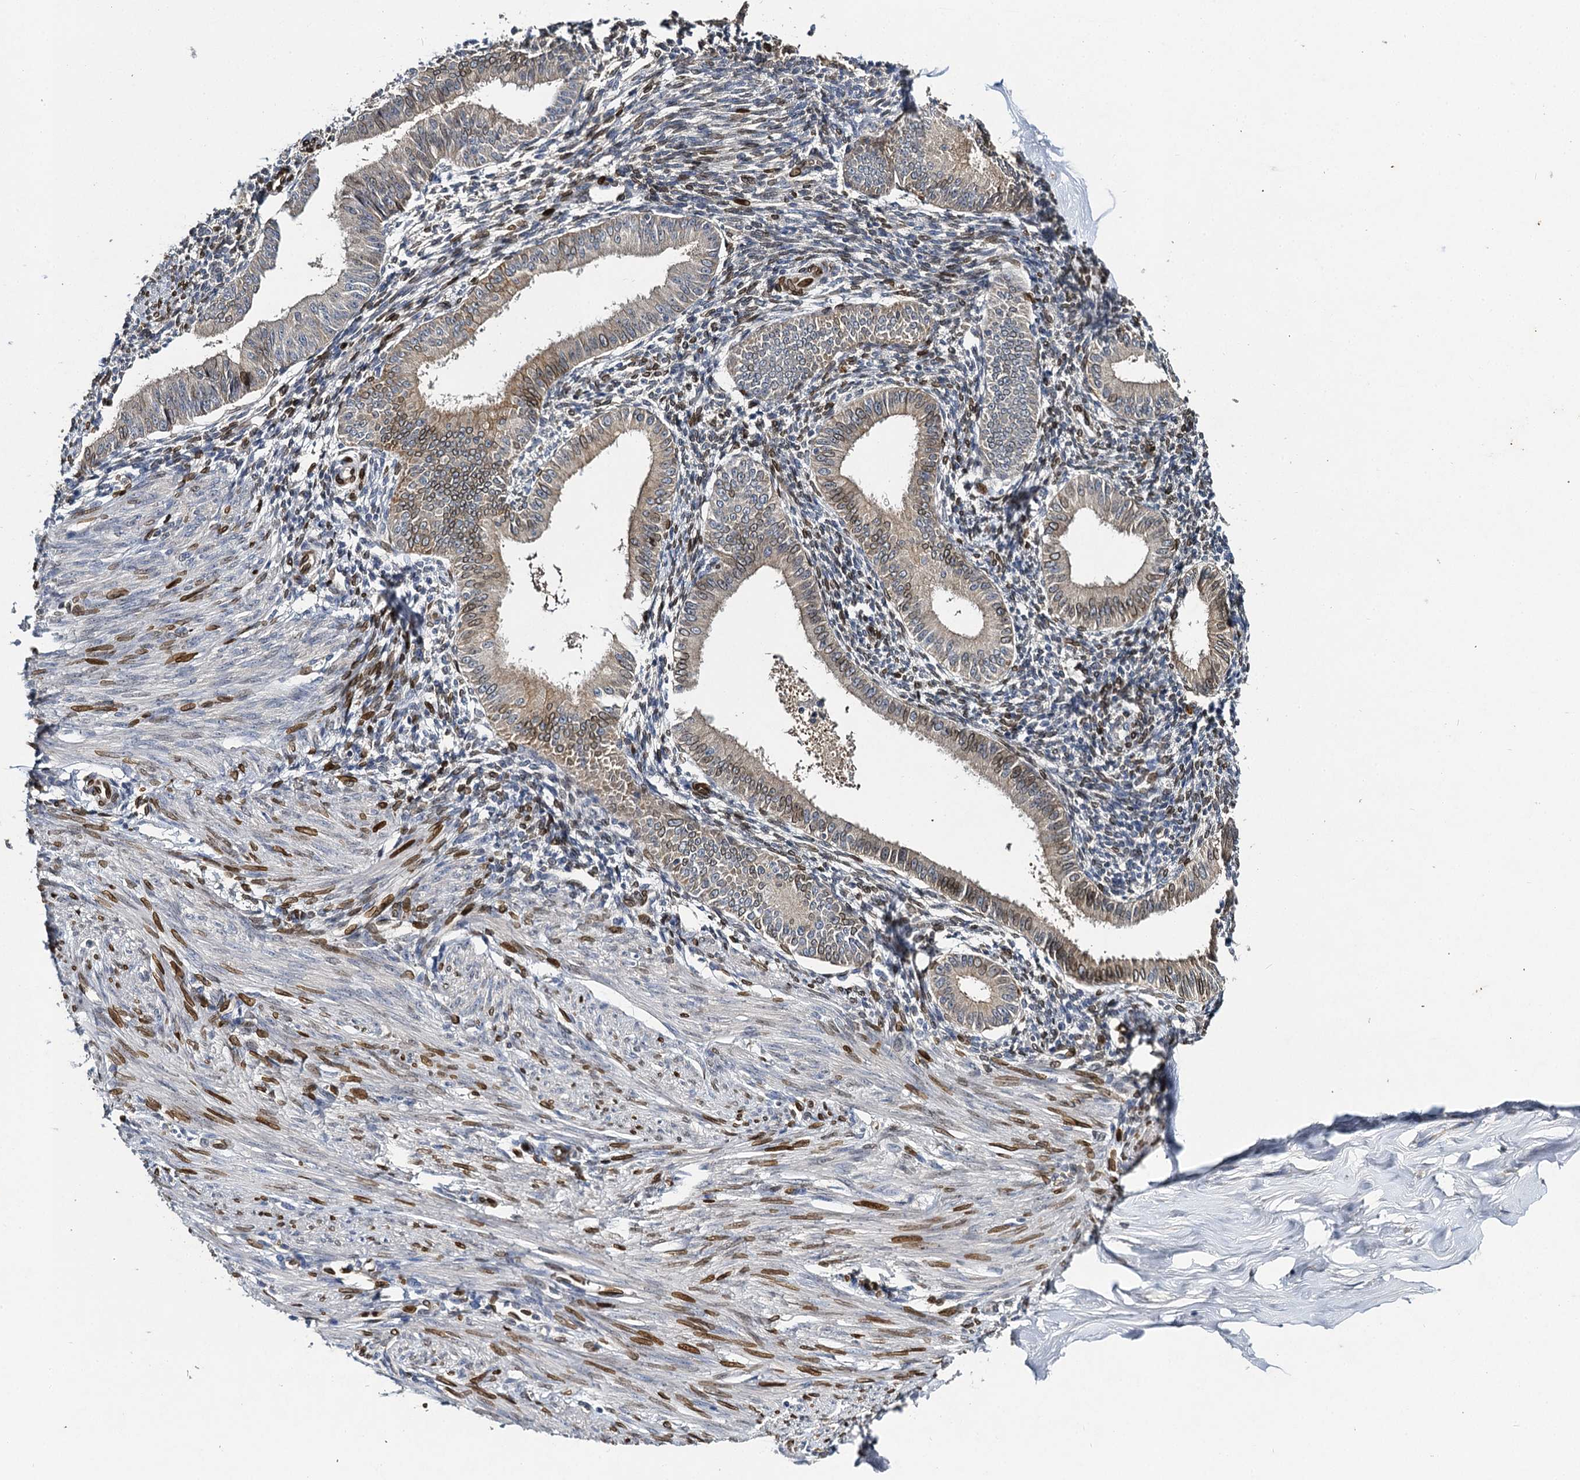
{"staining": {"intensity": "weak", "quantity": "<25%", "location": "nuclear"}, "tissue": "endometrium", "cell_type": "Cells in endometrial stroma", "image_type": "normal", "snomed": [{"axis": "morphology", "description": "Normal tissue, NOS"}, {"axis": "topography", "description": "Uterus"}, {"axis": "topography", "description": "Endometrium"}], "caption": "The image exhibits no staining of cells in endometrial stroma in benign endometrium.", "gene": "SLC11A2", "patient": {"sex": "female", "age": 48}}